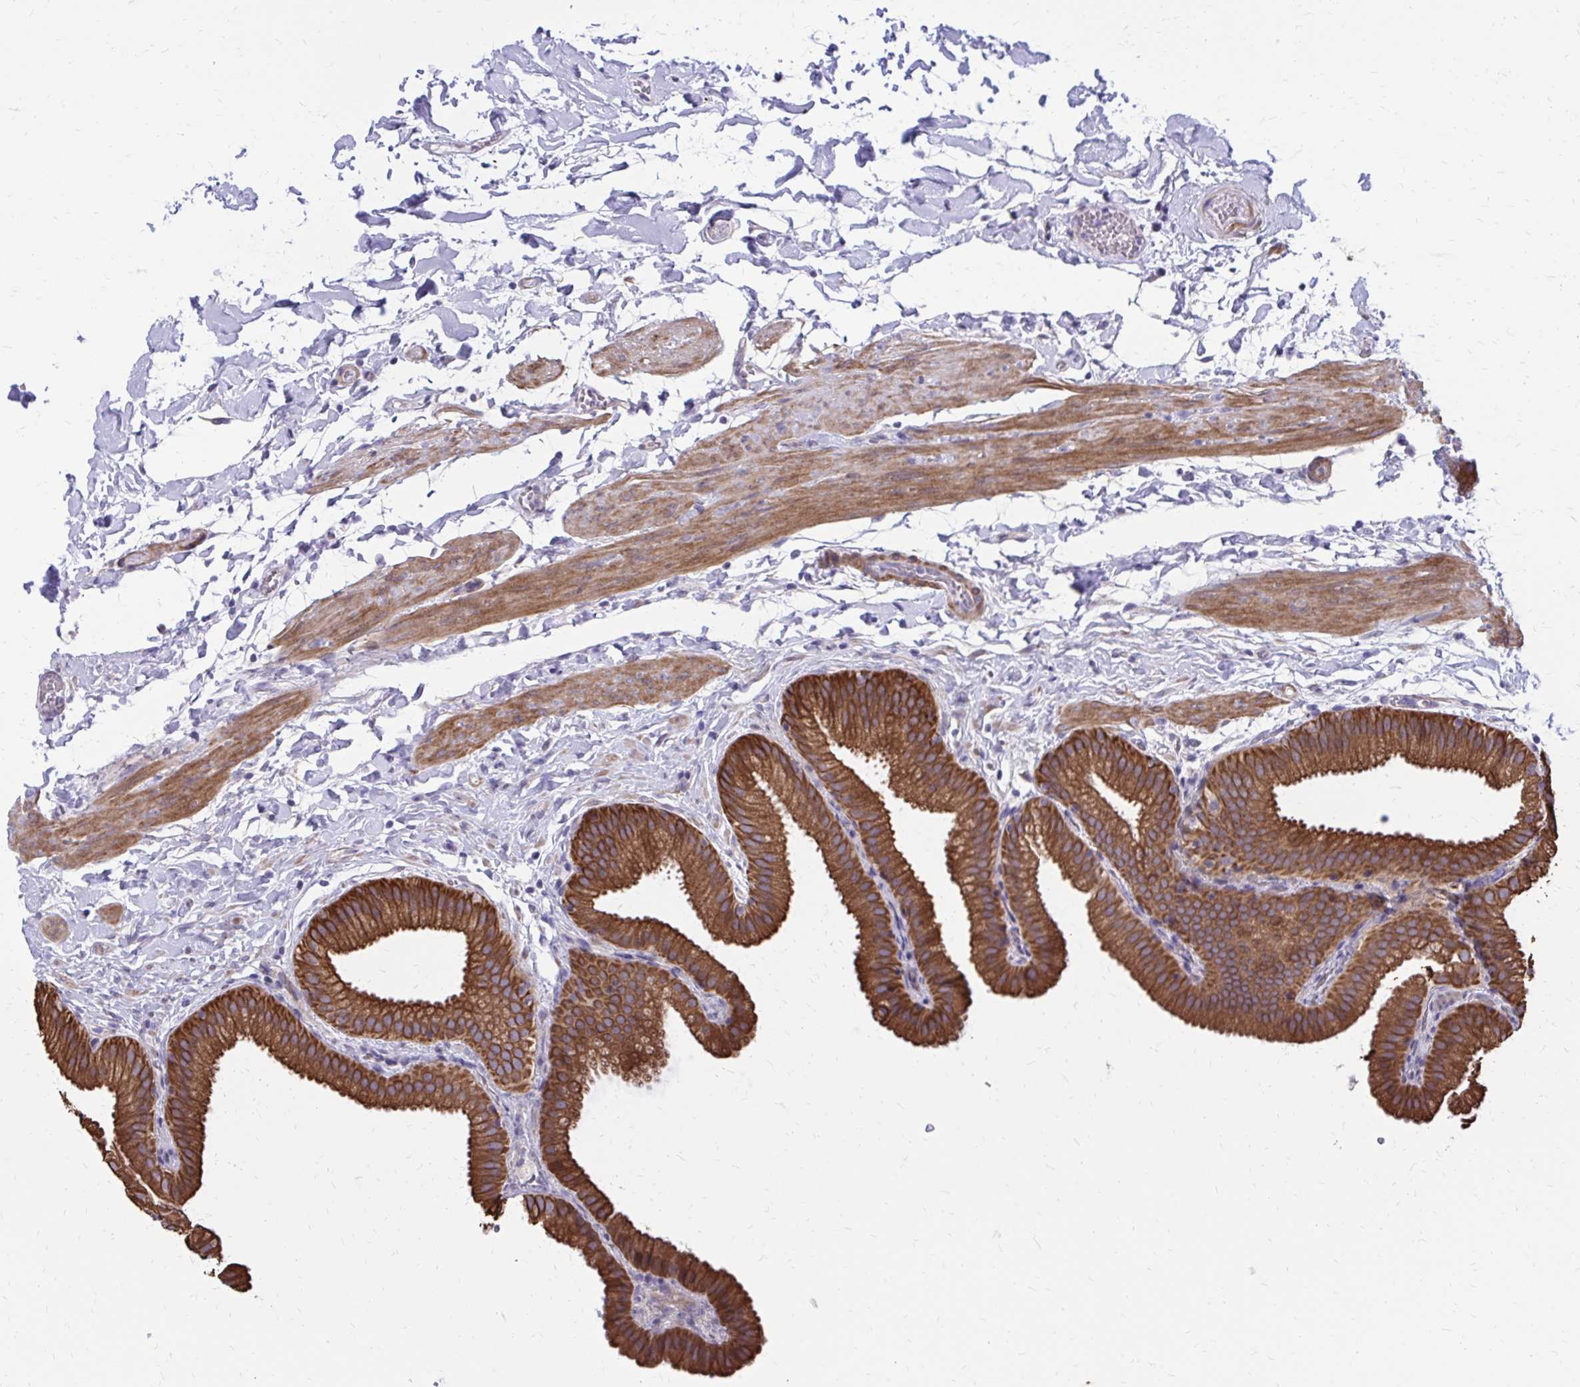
{"staining": {"intensity": "strong", "quantity": ">75%", "location": "cytoplasmic/membranous"}, "tissue": "gallbladder", "cell_type": "Glandular cells", "image_type": "normal", "snomed": [{"axis": "morphology", "description": "Normal tissue, NOS"}, {"axis": "topography", "description": "Gallbladder"}], "caption": "Gallbladder stained with DAB immunohistochemistry (IHC) demonstrates high levels of strong cytoplasmic/membranous staining in approximately >75% of glandular cells.", "gene": "ANKRD30B", "patient": {"sex": "female", "age": 63}}